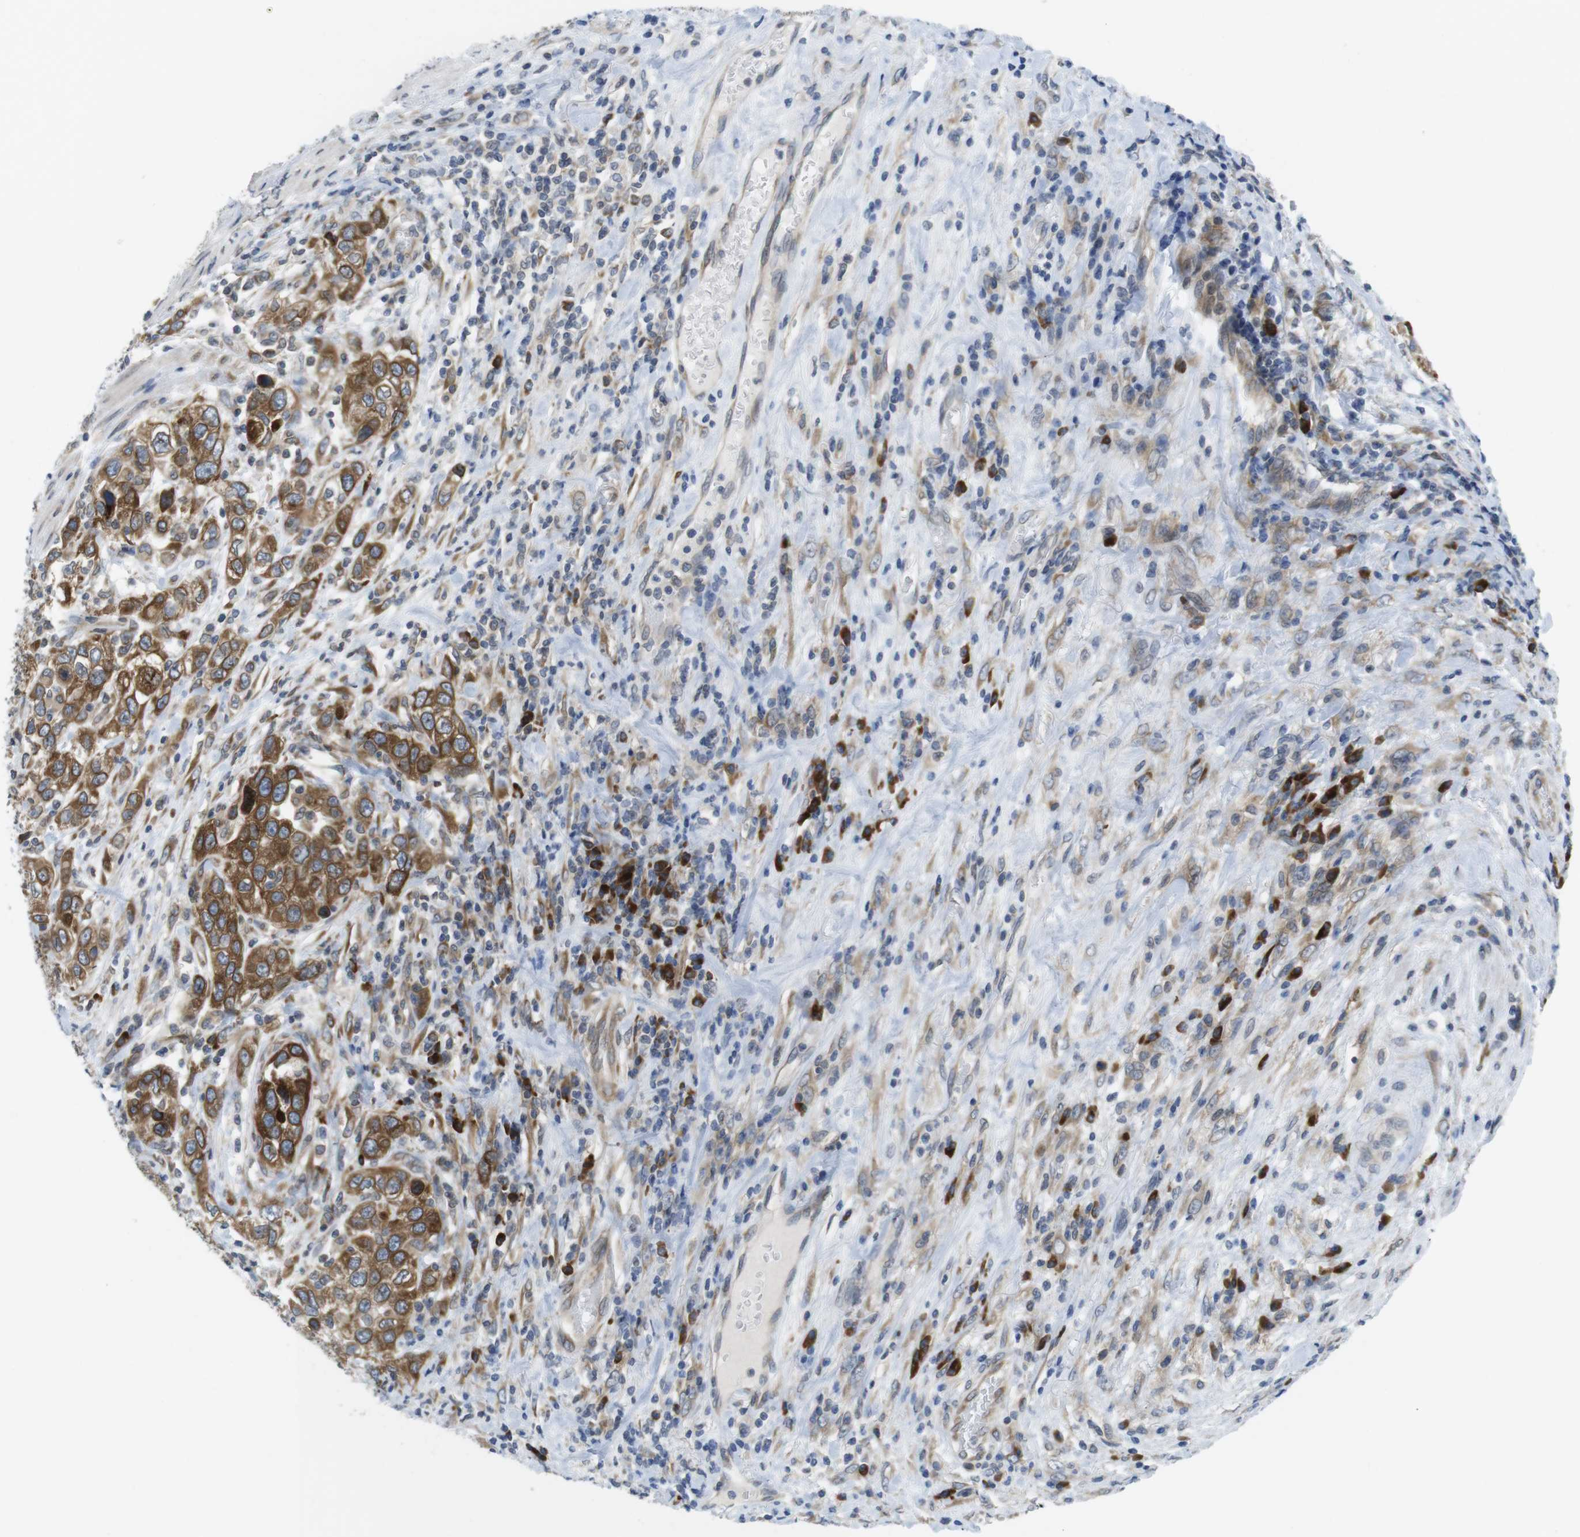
{"staining": {"intensity": "moderate", "quantity": ">75%", "location": "cytoplasmic/membranous"}, "tissue": "urothelial cancer", "cell_type": "Tumor cells", "image_type": "cancer", "snomed": [{"axis": "morphology", "description": "Urothelial carcinoma, High grade"}, {"axis": "topography", "description": "Urinary bladder"}], "caption": "Urothelial carcinoma (high-grade) tissue demonstrates moderate cytoplasmic/membranous positivity in about >75% of tumor cells, visualized by immunohistochemistry.", "gene": "ERGIC3", "patient": {"sex": "female", "age": 80}}